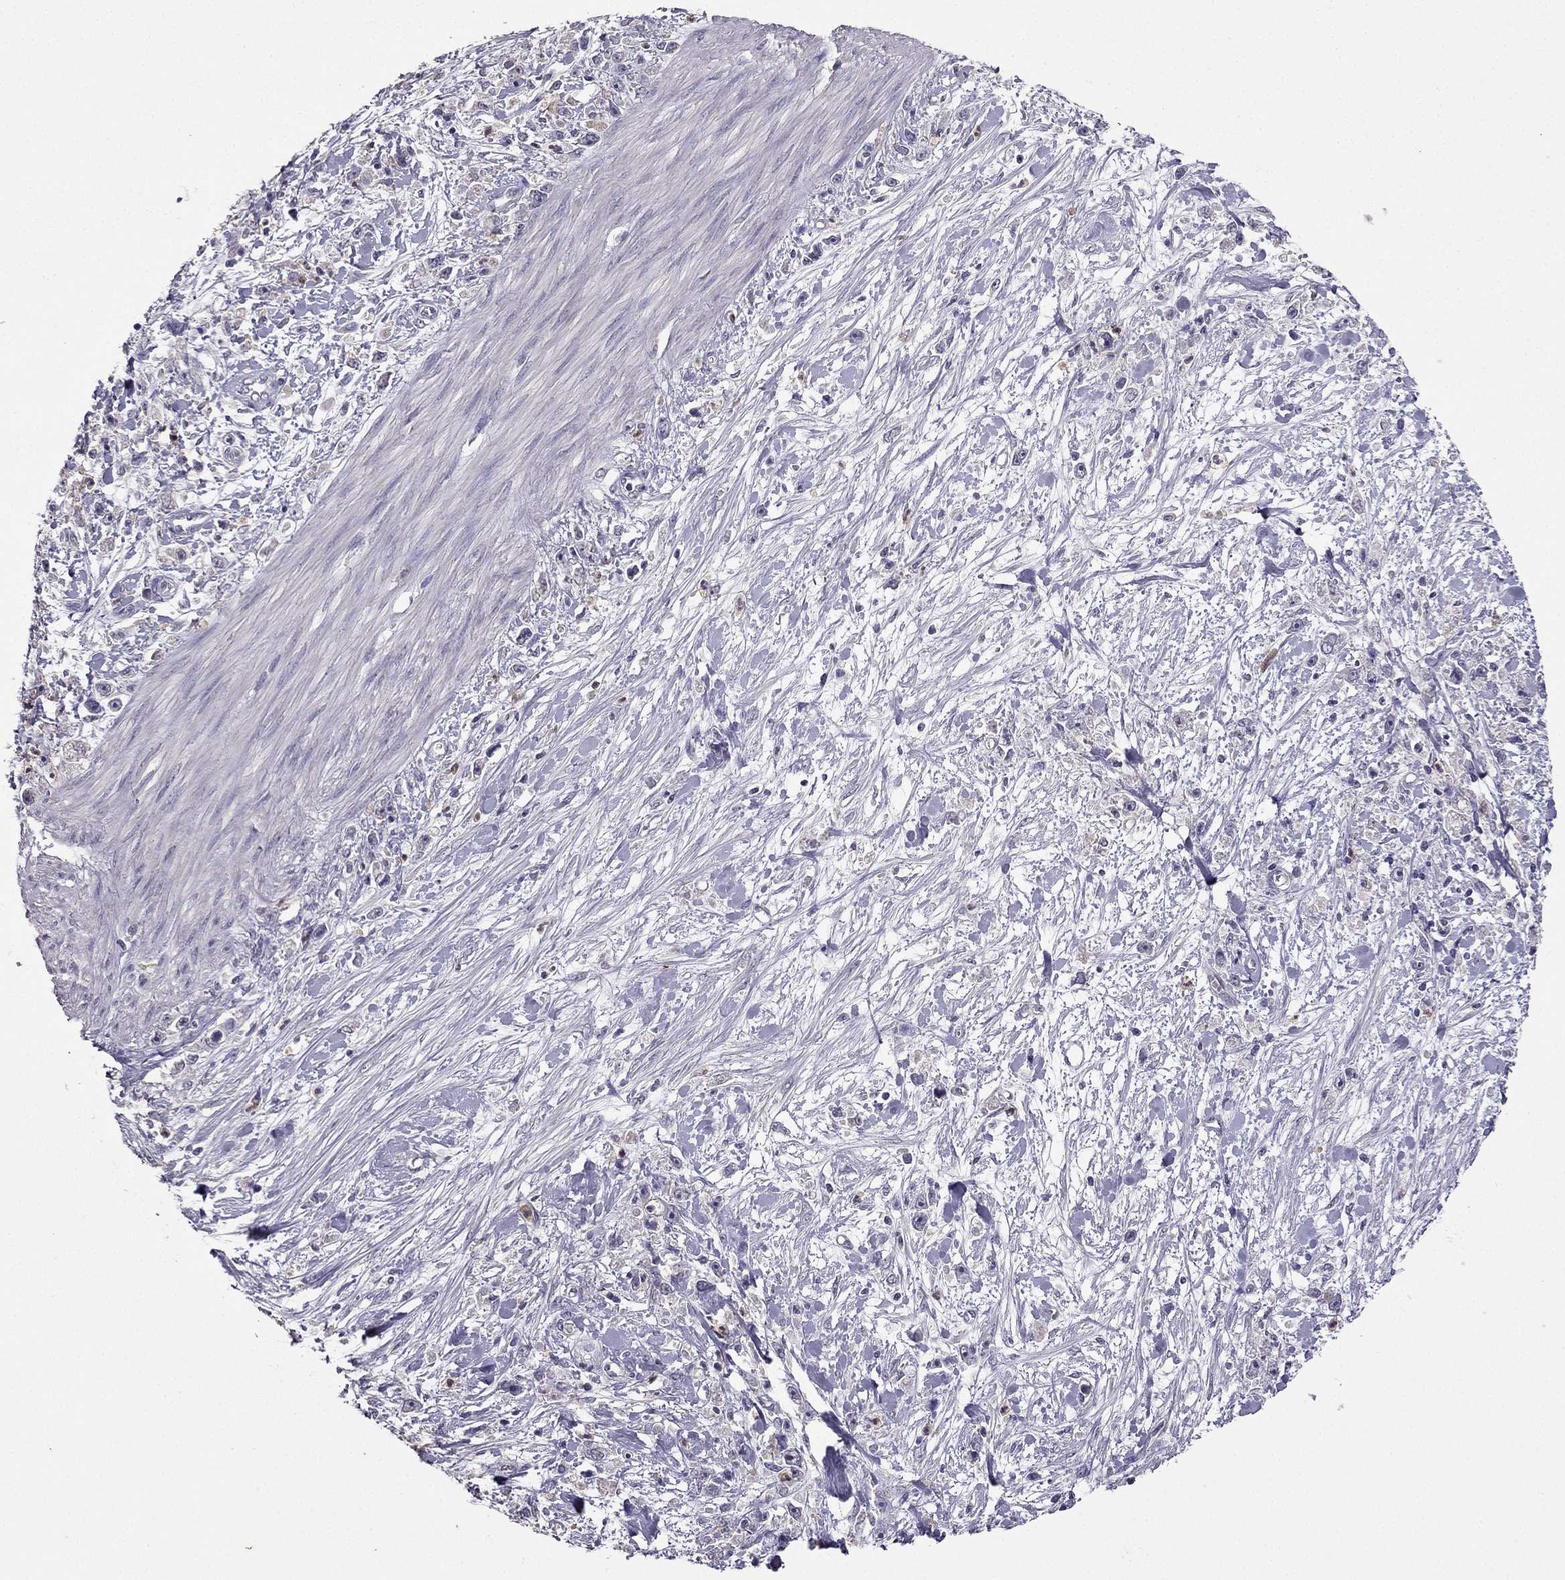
{"staining": {"intensity": "negative", "quantity": "none", "location": "none"}, "tissue": "stomach cancer", "cell_type": "Tumor cells", "image_type": "cancer", "snomed": [{"axis": "morphology", "description": "Adenocarcinoma, NOS"}, {"axis": "topography", "description": "Stomach"}], "caption": "Immunohistochemistry image of neoplastic tissue: human stomach adenocarcinoma stained with DAB (3,3'-diaminobenzidine) demonstrates no significant protein expression in tumor cells.", "gene": "RFLNB", "patient": {"sex": "female", "age": 59}}